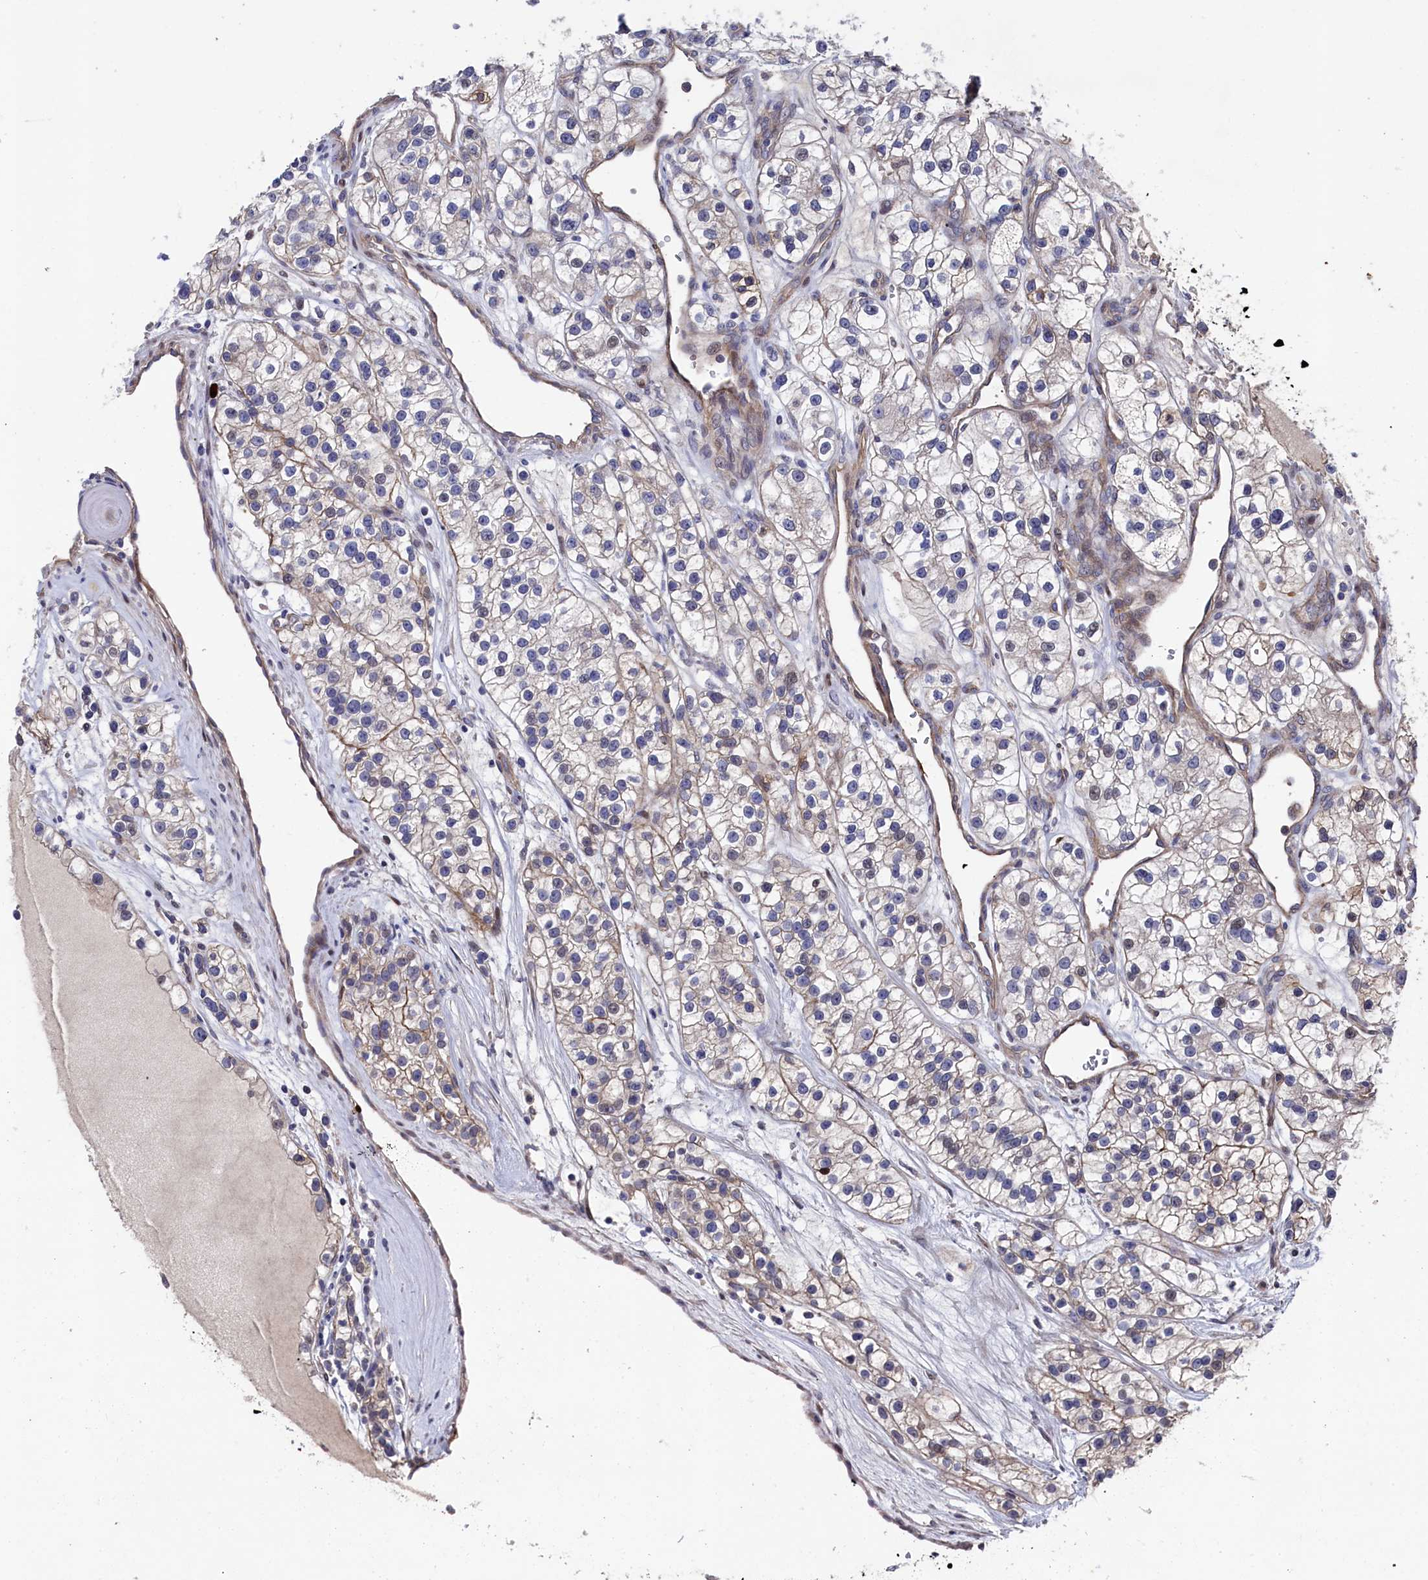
{"staining": {"intensity": "weak", "quantity": "25%-75%", "location": "cytoplasmic/membranous"}, "tissue": "renal cancer", "cell_type": "Tumor cells", "image_type": "cancer", "snomed": [{"axis": "morphology", "description": "Adenocarcinoma, NOS"}, {"axis": "topography", "description": "Kidney"}], "caption": "The micrograph demonstrates a brown stain indicating the presence of a protein in the cytoplasmic/membranous of tumor cells in renal cancer (adenocarcinoma). (brown staining indicates protein expression, while blue staining denotes nuclei).", "gene": "ZNF891", "patient": {"sex": "female", "age": 57}}